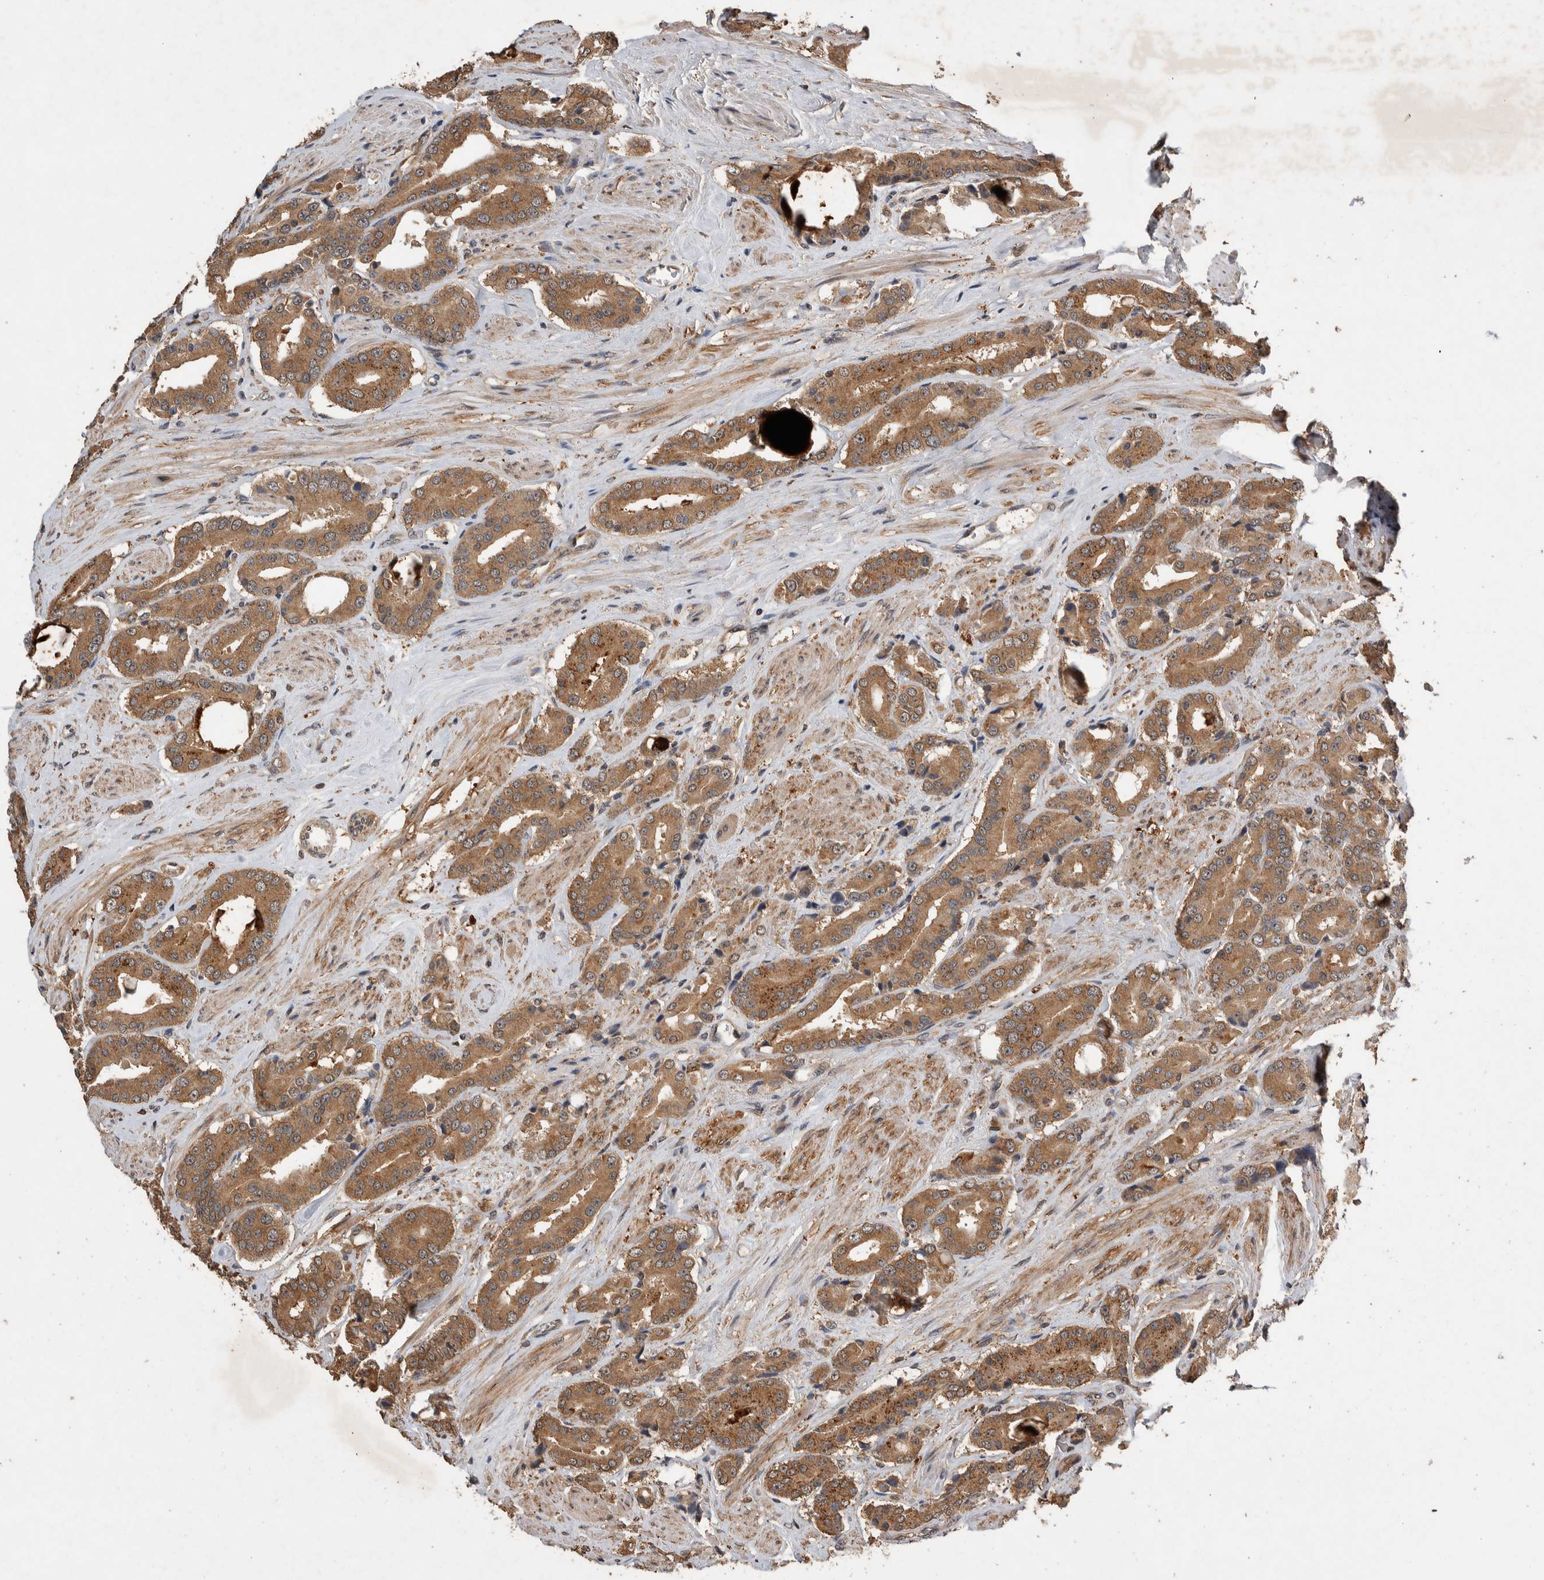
{"staining": {"intensity": "moderate", "quantity": ">75%", "location": "cytoplasmic/membranous"}, "tissue": "prostate cancer", "cell_type": "Tumor cells", "image_type": "cancer", "snomed": [{"axis": "morphology", "description": "Adenocarcinoma, High grade"}, {"axis": "topography", "description": "Prostate"}], "caption": "Approximately >75% of tumor cells in human prostate high-grade adenocarcinoma display moderate cytoplasmic/membranous protein expression as visualized by brown immunohistochemical staining.", "gene": "DVL2", "patient": {"sex": "male", "age": 71}}